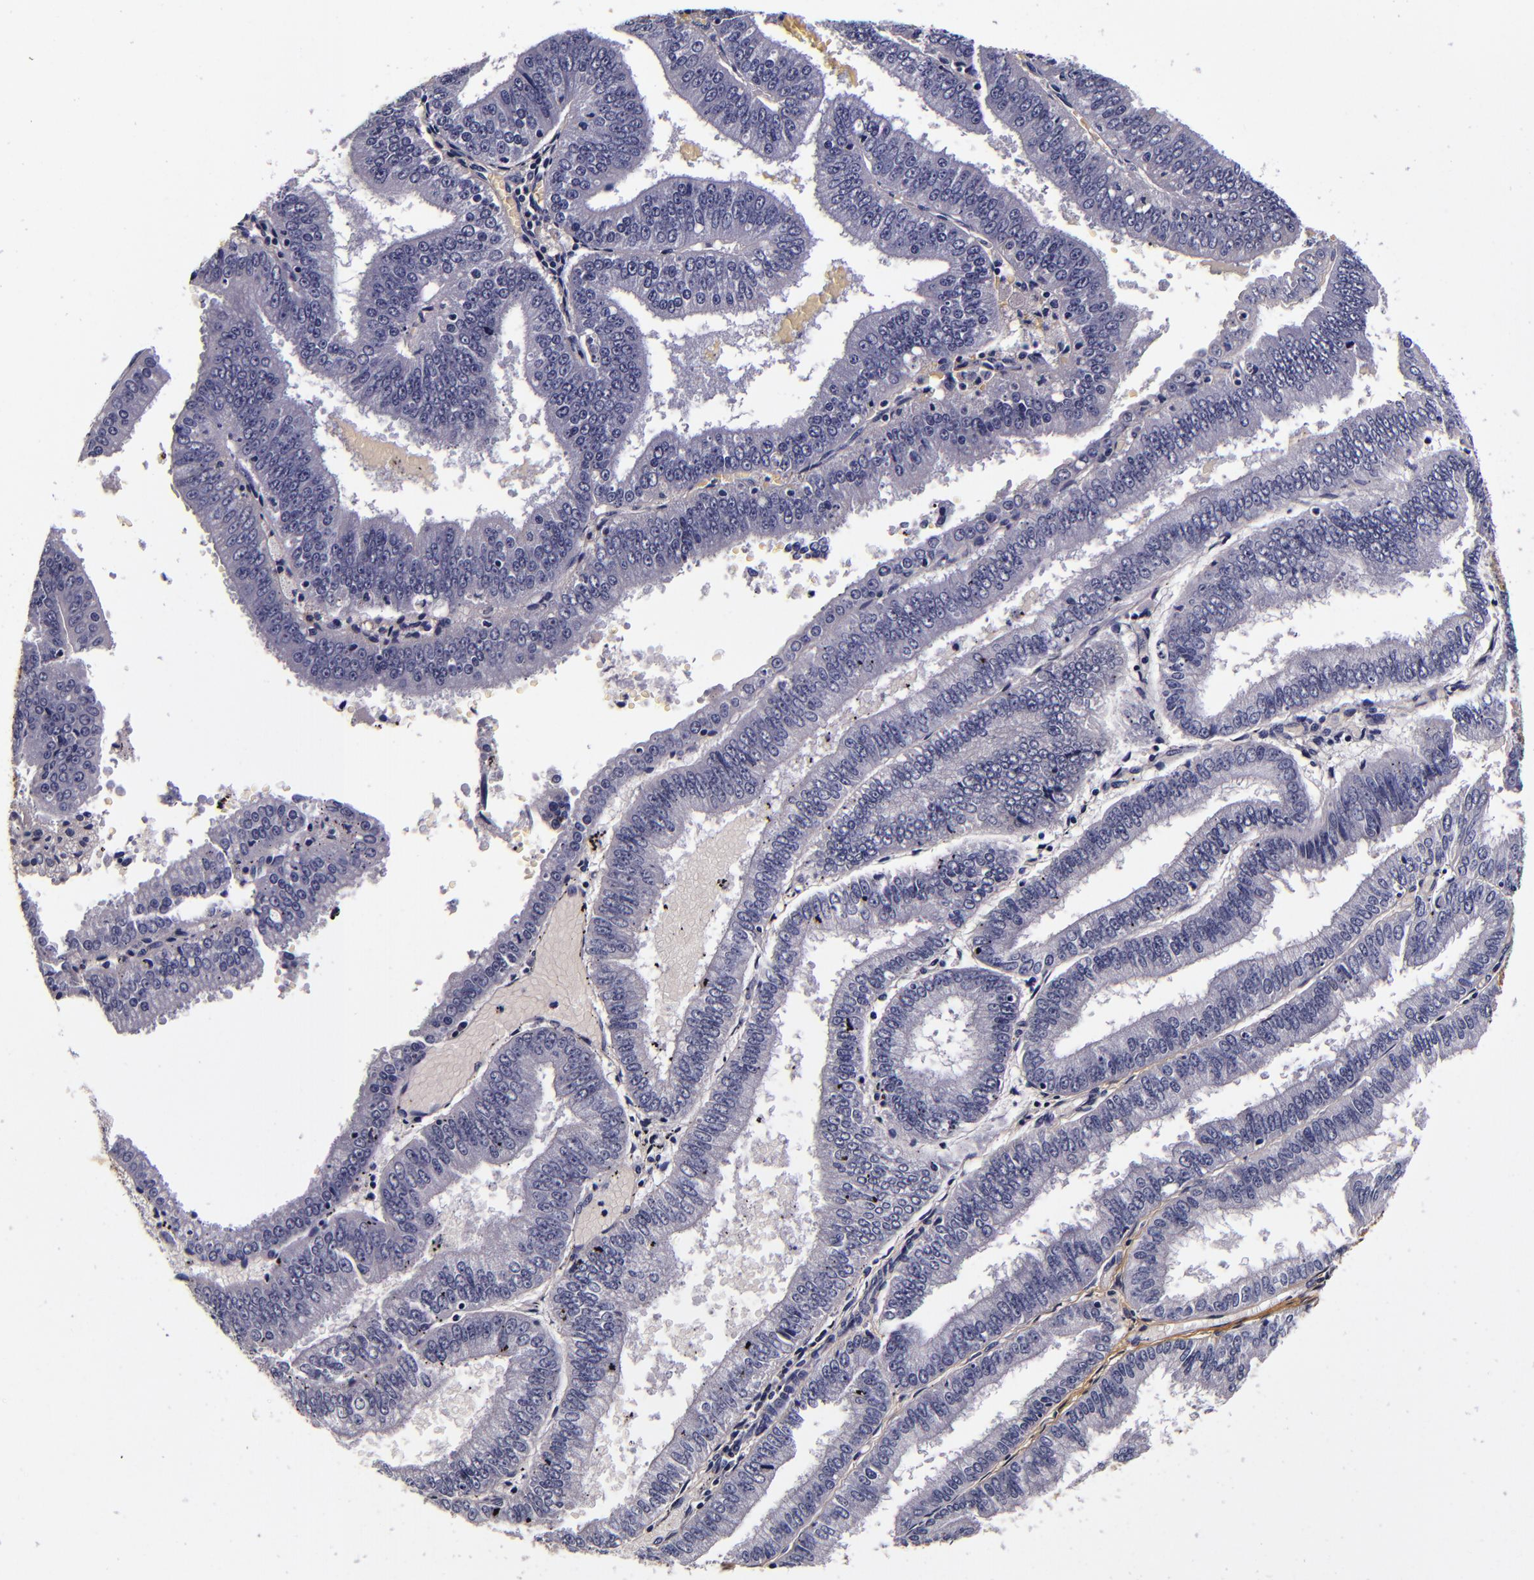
{"staining": {"intensity": "negative", "quantity": "none", "location": "none"}, "tissue": "endometrial cancer", "cell_type": "Tumor cells", "image_type": "cancer", "snomed": [{"axis": "morphology", "description": "Adenocarcinoma, NOS"}, {"axis": "topography", "description": "Endometrium"}], "caption": "Endometrial cancer (adenocarcinoma) stained for a protein using IHC reveals no staining tumor cells.", "gene": "FBN1", "patient": {"sex": "female", "age": 66}}